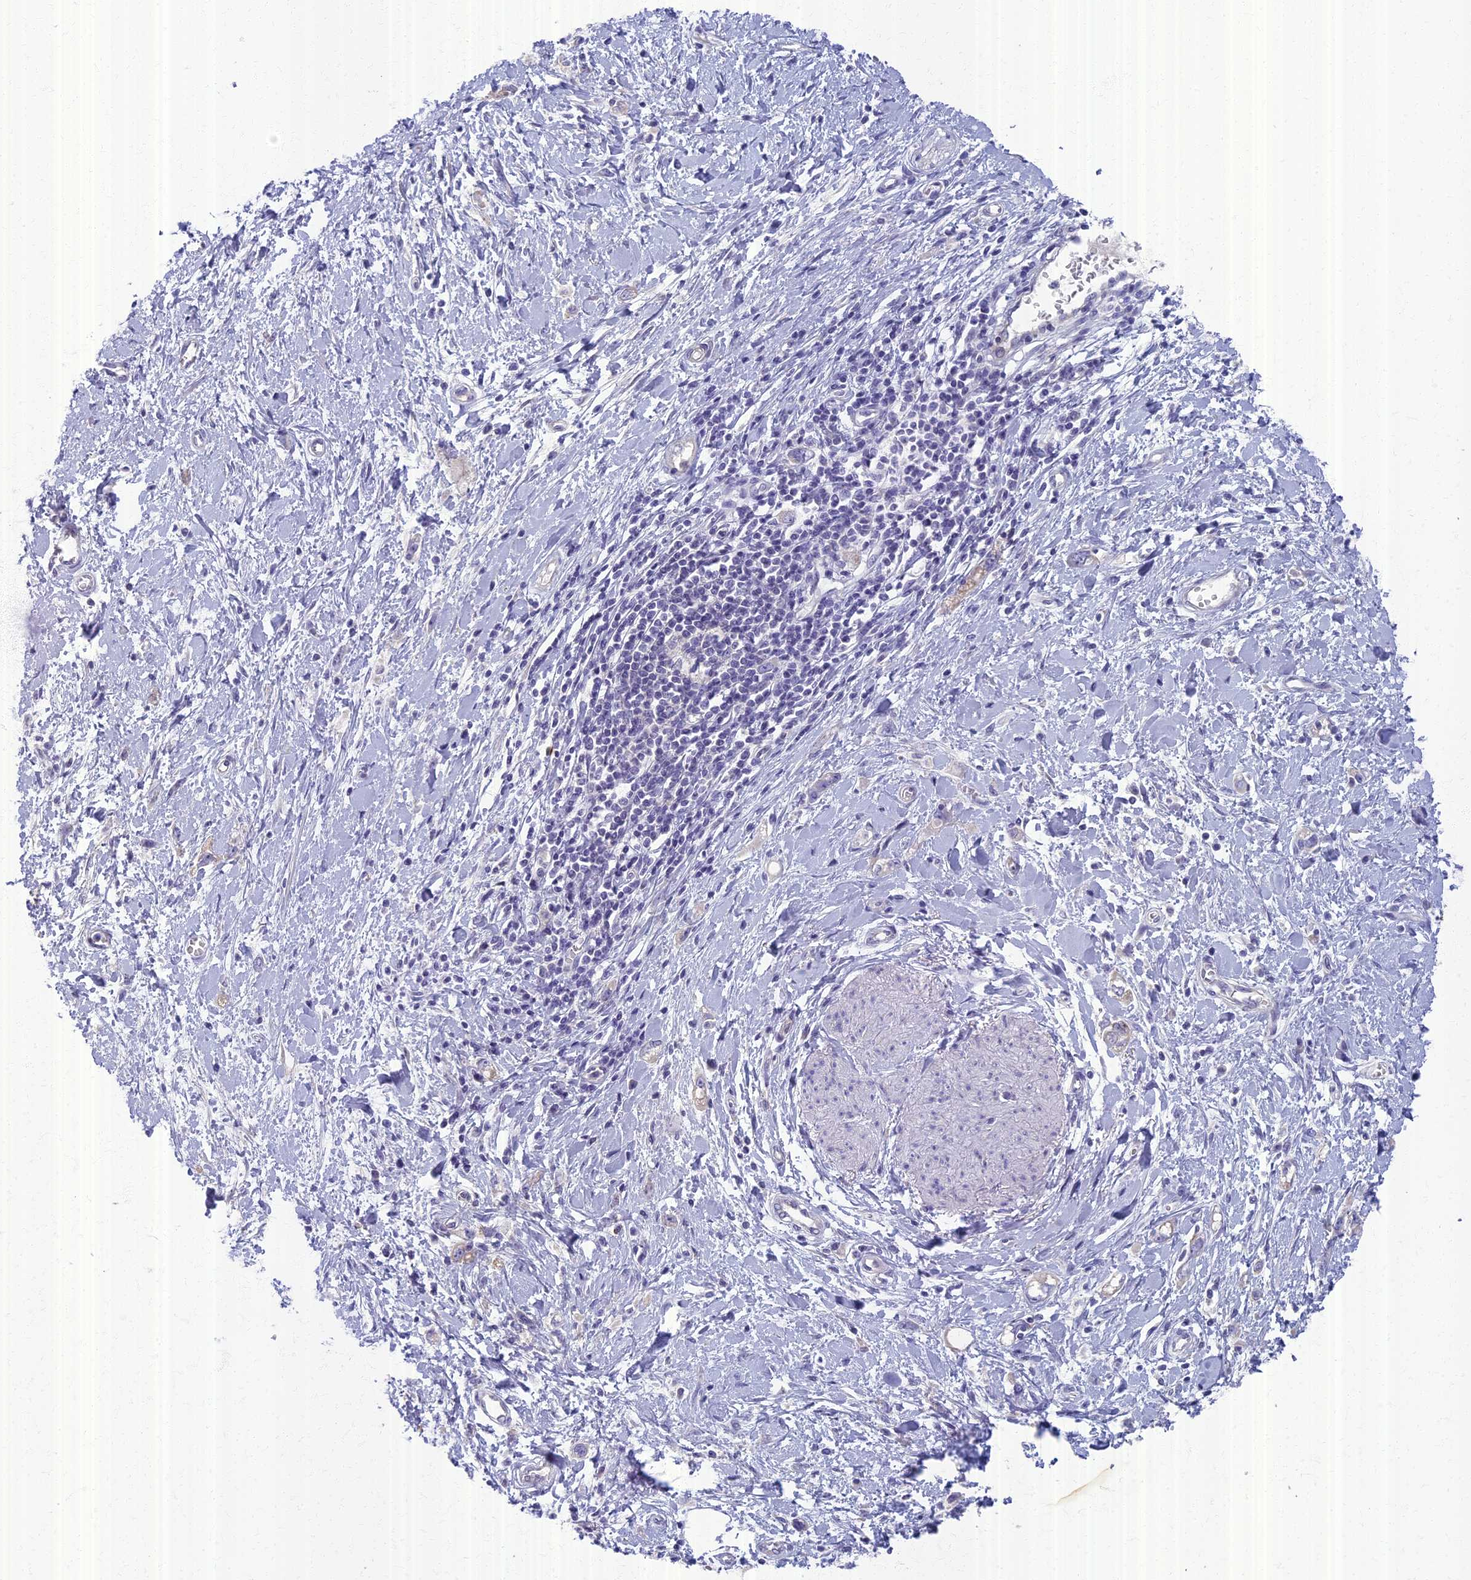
{"staining": {"intensity": "negative", "quantity": "none", "location": "none"}, "tissue": "stomach cancer", "cell_type": "Tumor cells", "image_type": "cancer", "snomed": [{"axis": "morphology", "description": "Adenocarcinoma, NOS"}, {"axis": "topography", "description": "Stomach"}], "caption": "Photomicrograph shows no protein positivity in tumor cells of adenocarcinoma (stomach) tissue.", "gene": "AP4E1", "patient": {"sex": "female", "age": 76}}